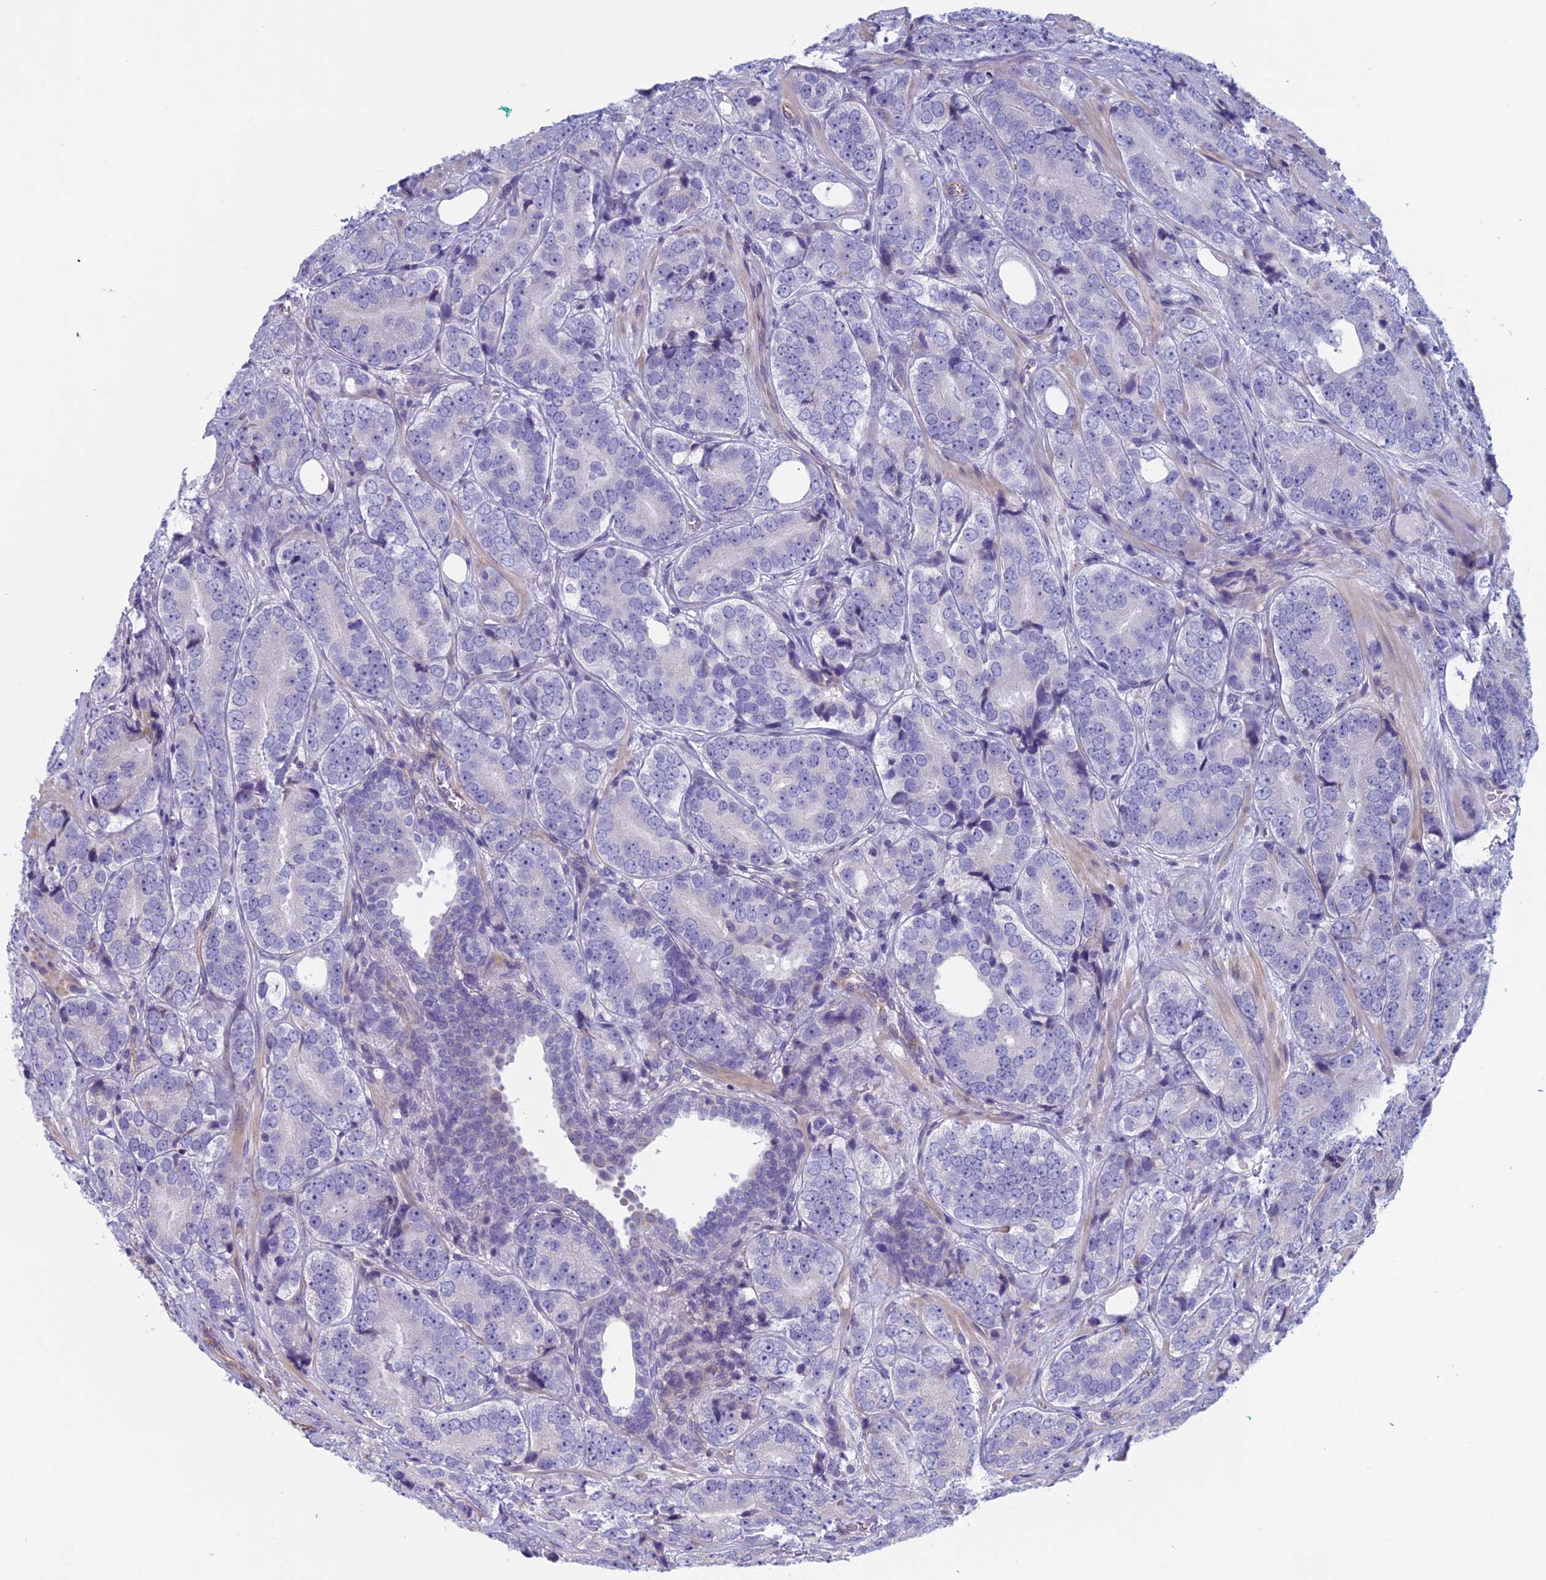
{"staining": {"intensity": "negative", "quantity": "none", "location": "none"}, "tissue": "prostate cancer", "cell_type": "Tumor cells", "image_type": "cancer", "snomed": [{"axis": "morphology", "description": "Adenocarcinoma, High grade"}, {"axis": "topography", "description": "Prostate"}], "caption": "Immunohistochemistry (IHC) histopathology image of neoplastic tissue: prostate adenocarcinoma (high-grade) stained with DAB displays no significant protein expression in tumor cells.", "gene": "BCL2L10", "patient": {"sex": "male", "age": 56}}